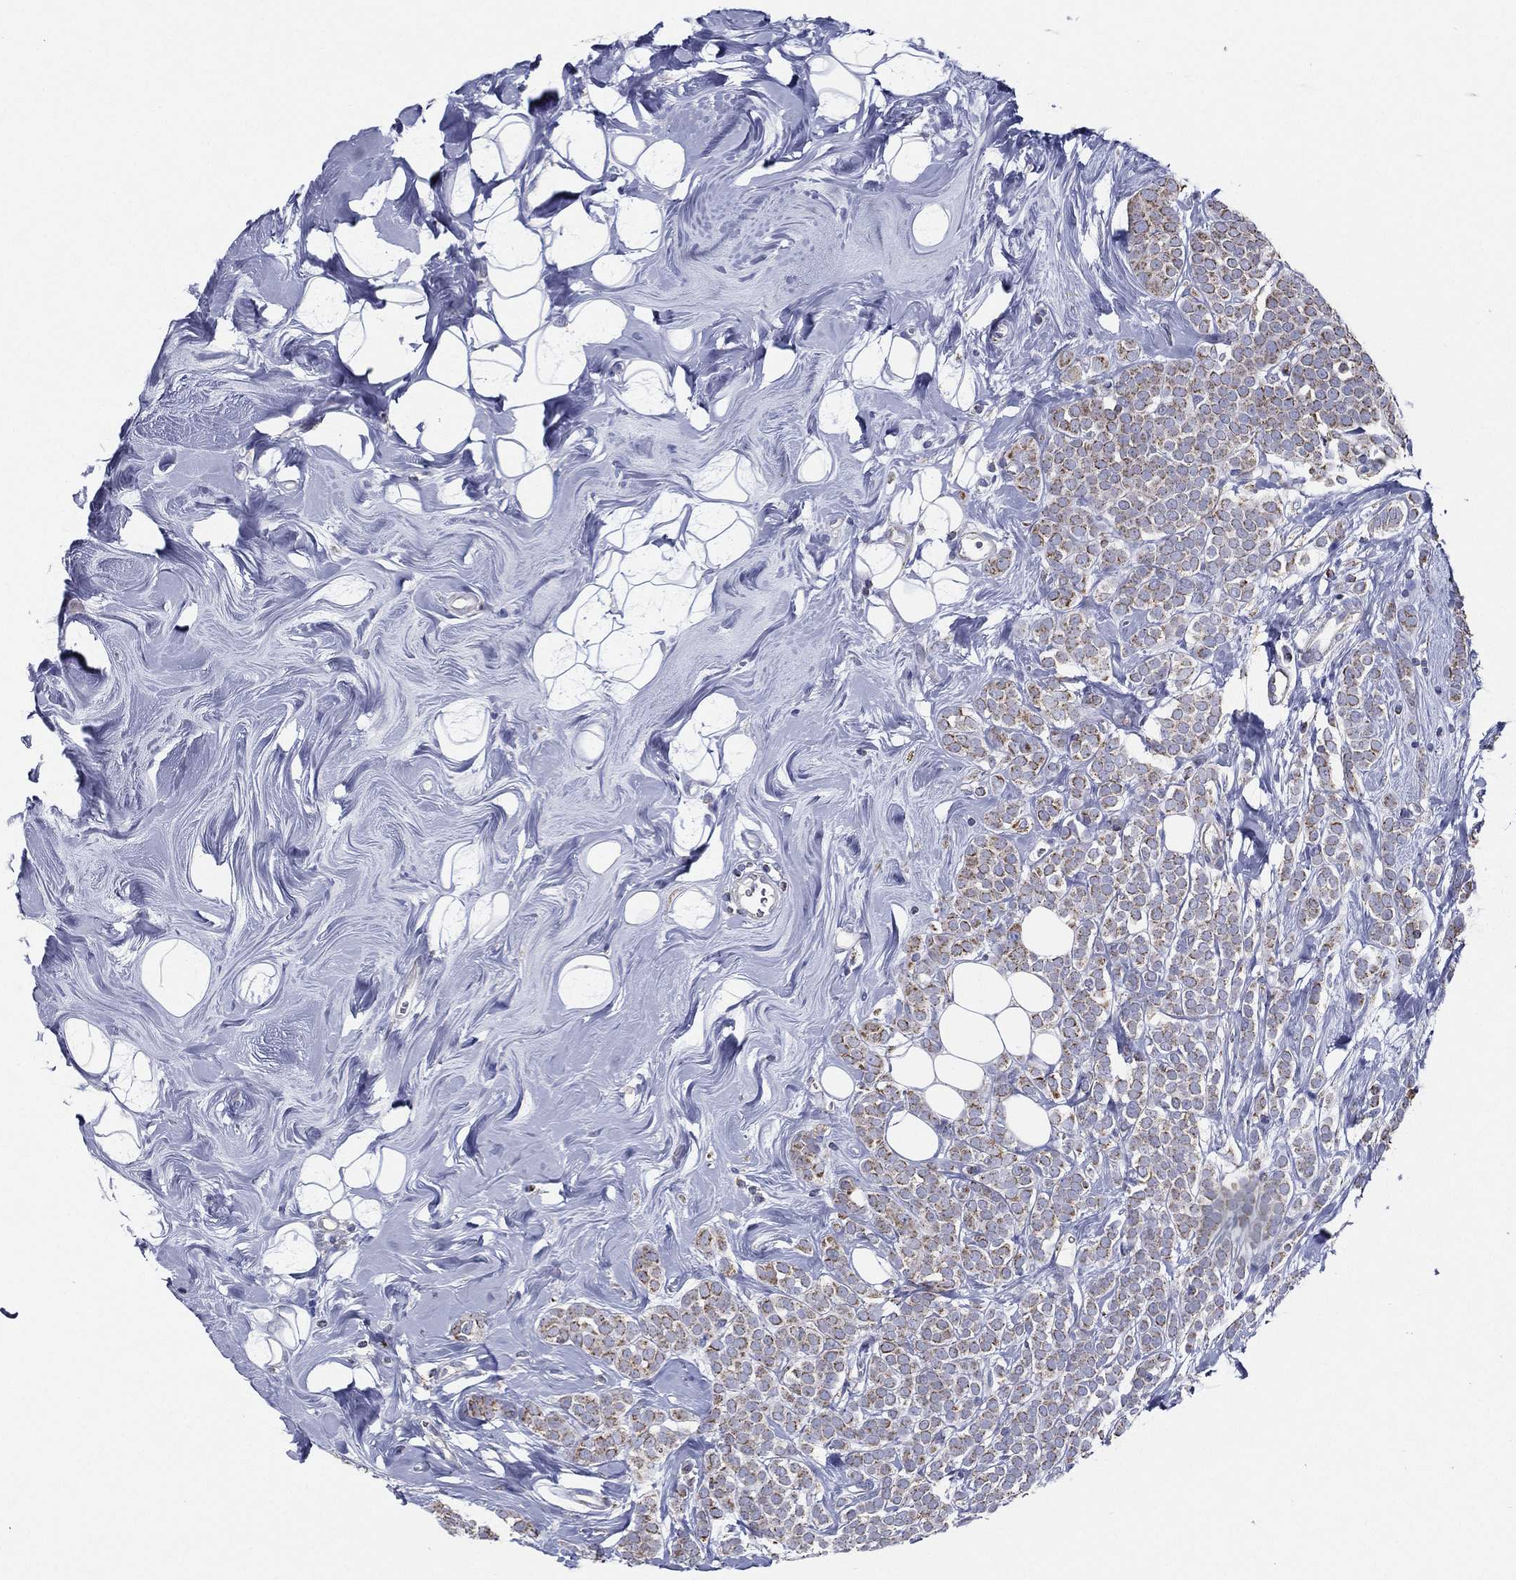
{"staining": {"intensity": "moderate", "quantity": "<25%", "location": "cytoplasmic/membranous"}, "tissue": "breast cancer", "cell_type": "Tumor cells", "image_type": "cancer", "snomed": [{"axis": "morphology", "description": "Lobular carcinoma"}, {"axis": "topography", "description": "Breast"}], "caption": "Protein staining shows moderate cytoplasmic/membranous expression in approximately <25% of tumor cells in breast lobular carcinoma. The staining was performed using DAB to visualize the protein expression in brown, while the nuclei were stained in blue with hematoxylin (Magnification: 20x).", "gene": "SFXN1", "patient": {"sex": "female", "age": 49}}